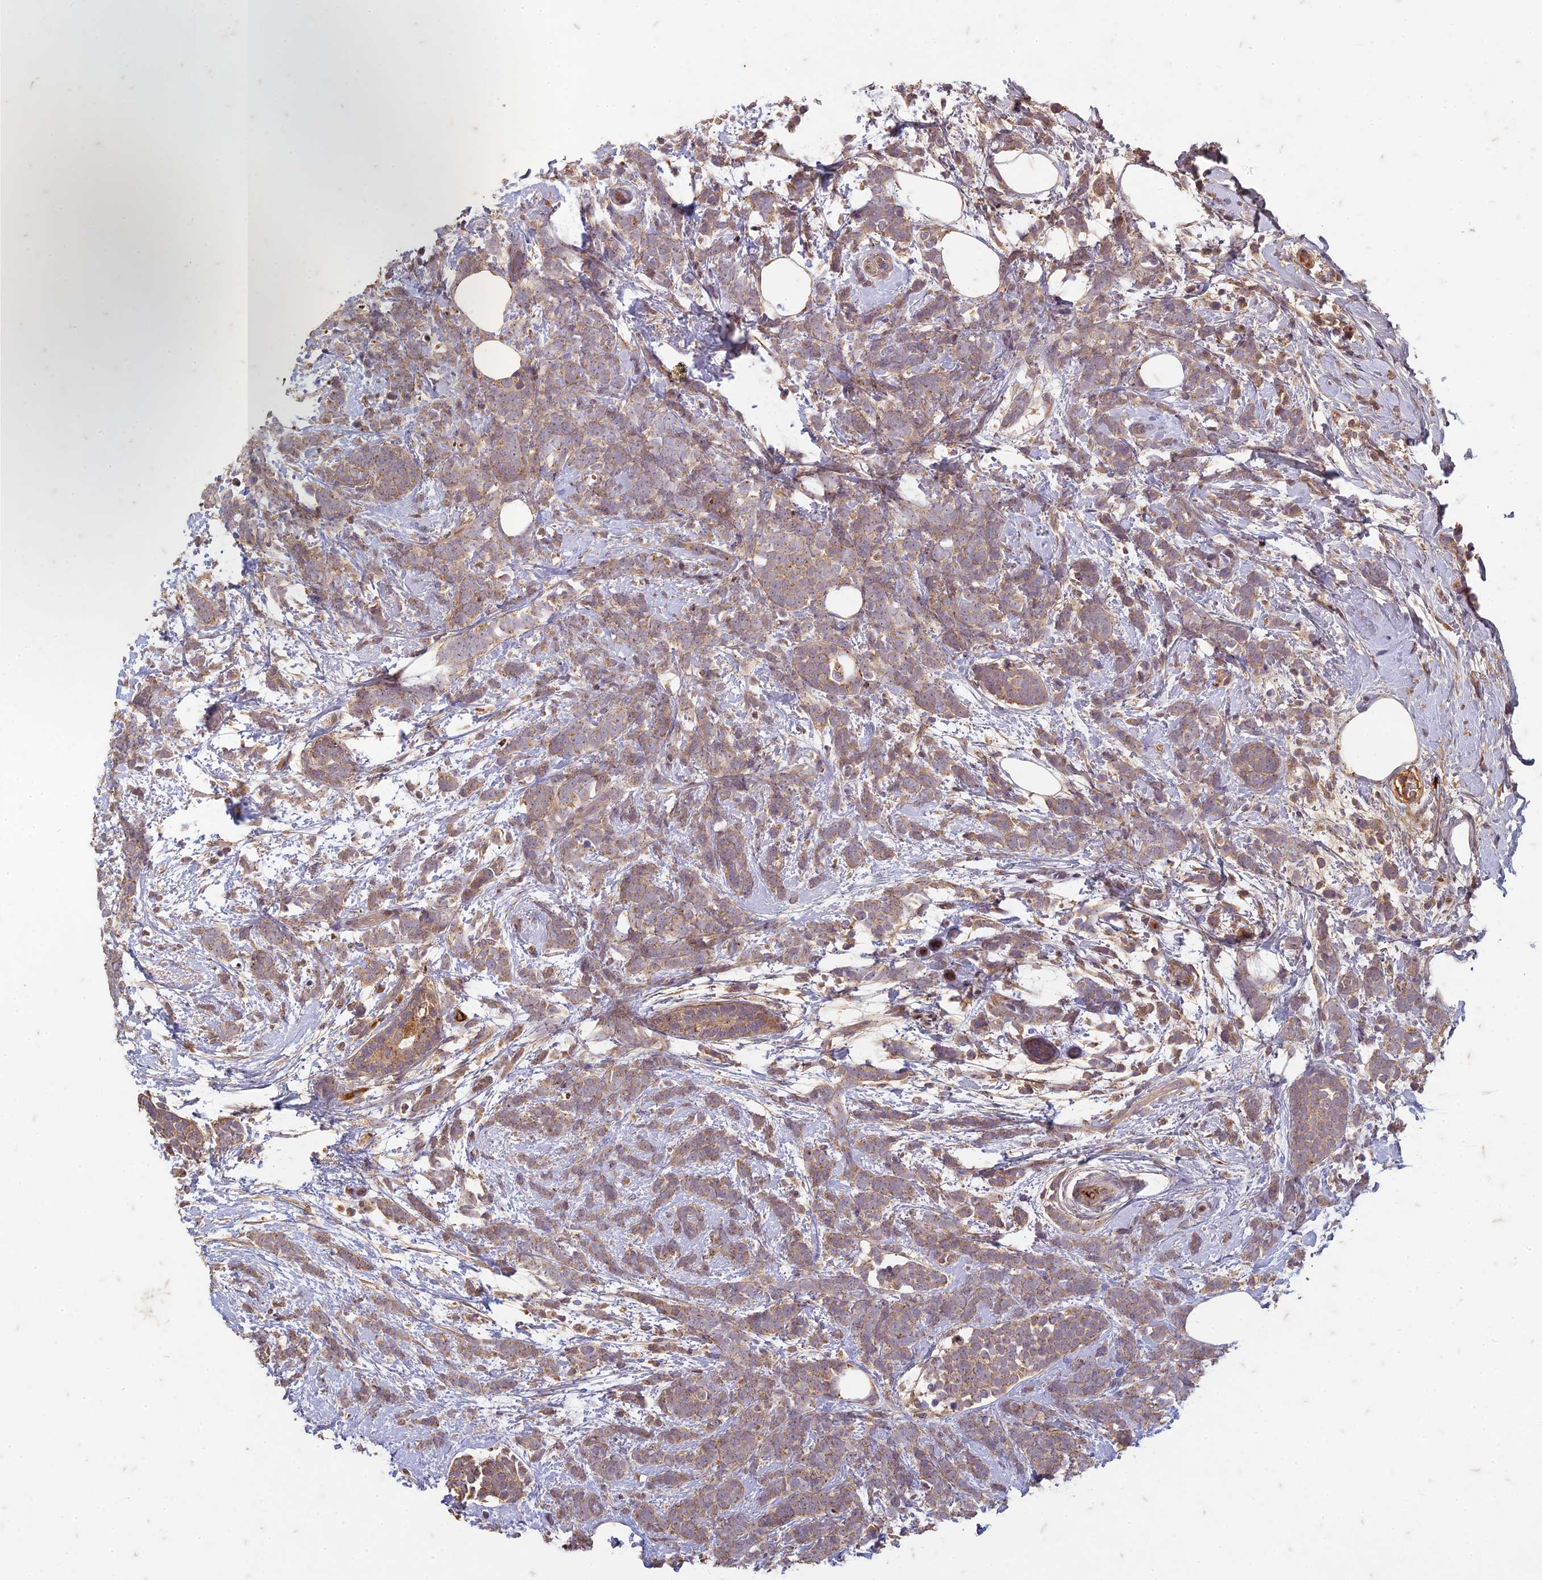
{"staining": {"intensity": "weak", "quantity": ">75%", "location": "cytoplasmic/membranous"}, "tissue": "breast cancer", "cell_type": "Tumor cells", "image_type": "cancer", "snomed": [{"axis": "morphology", "description": "Lobular carcinoma"}, {"axis": "topography", "description": "Breast"}], "caption": "Immunohistochemistry (IHC) staining of breast cancer (lobular carcinoma), which exhibits low levels of weak cytoplasmic/membranous staining in approximately >75% of tumor cells indicating weak cytoplasmic/membranous protein expression. The staining was performed using DAB (3,3'-diaminobenzidine) (brown) for protein detection and nuclei were counterstained in hematoxylin (blue).", "gene": "TCF25", "patient": {"sex": "female", "age": 58}}